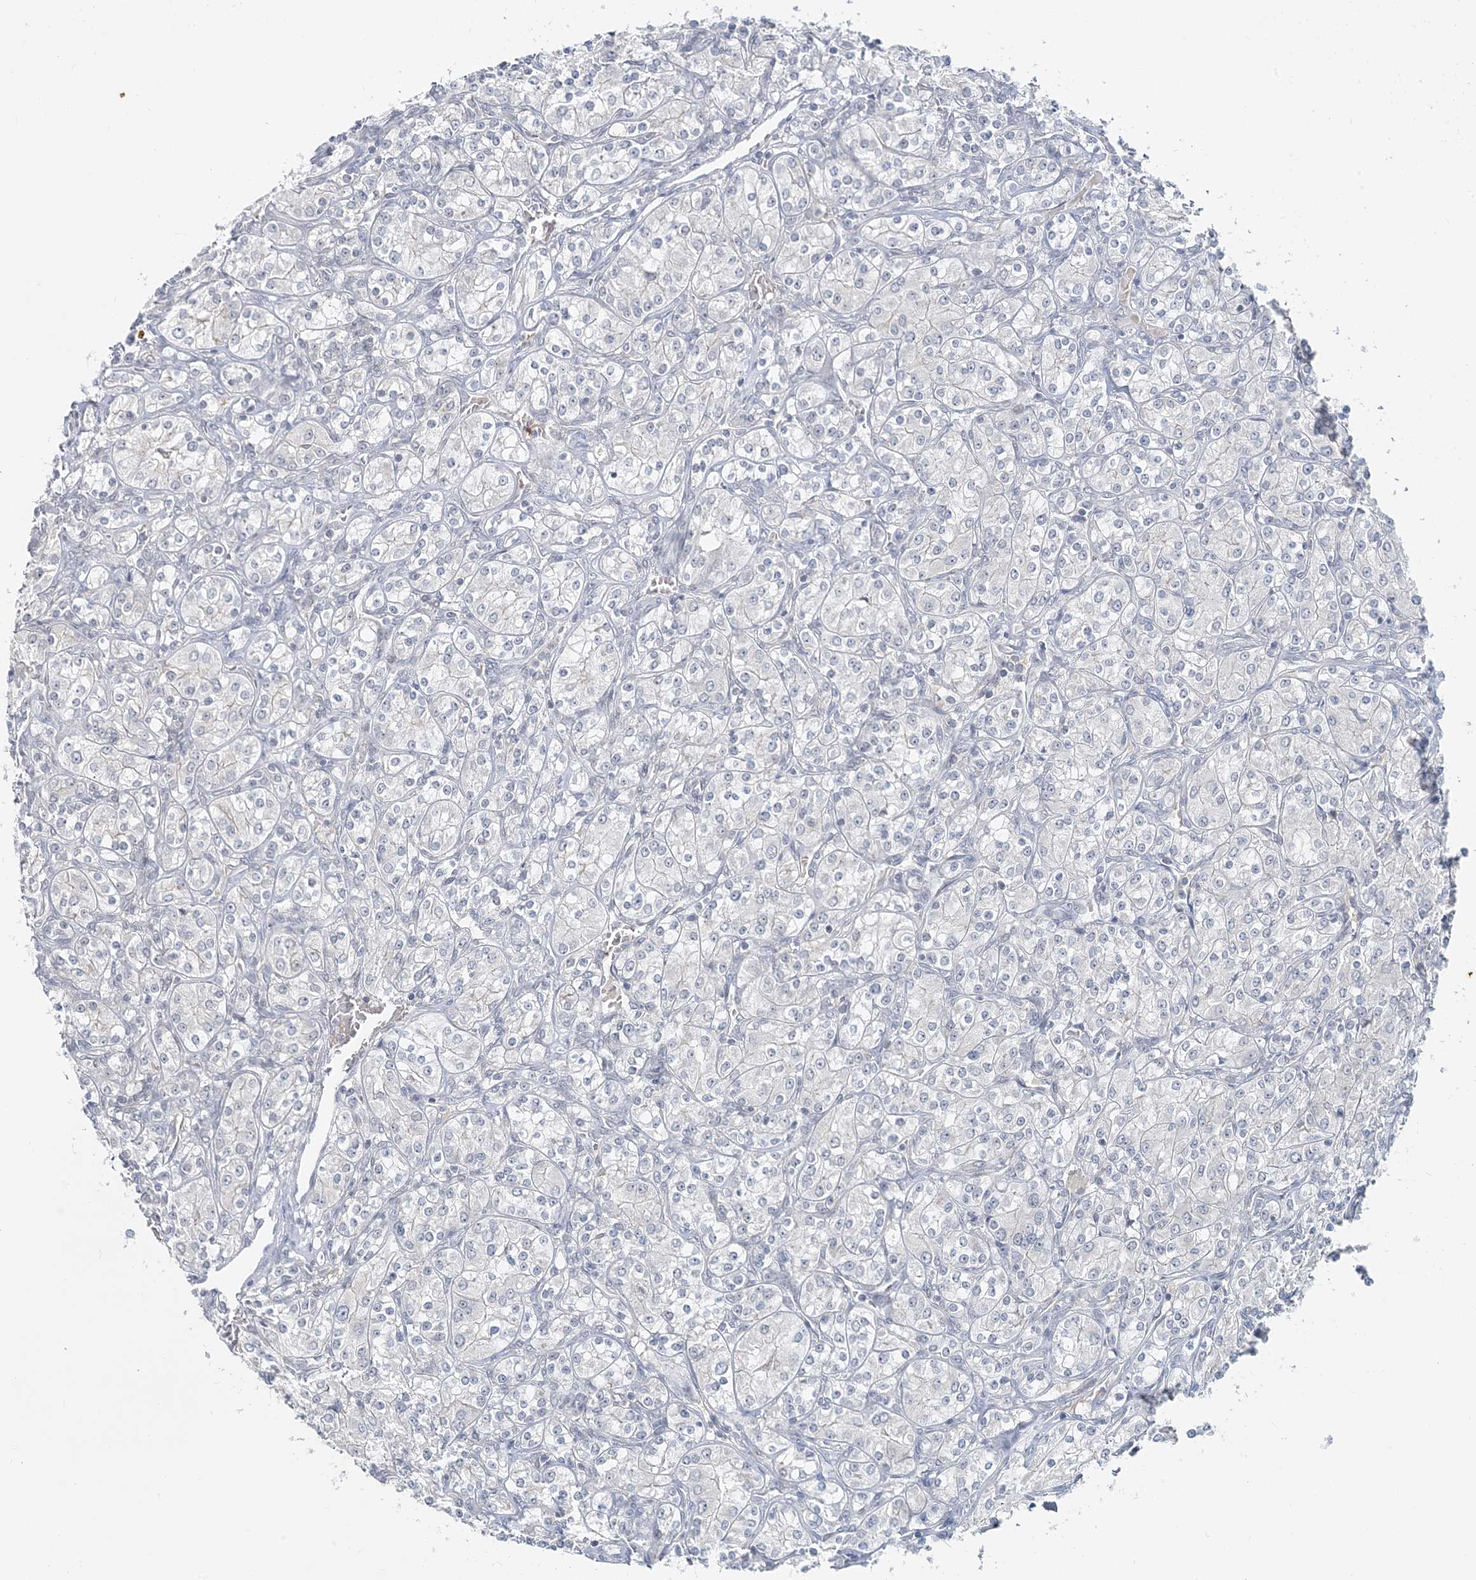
{"staining": {"intensity": "negative", "quantity": "none", "location": "none"}, "tissue": "renal cancer", "cell_type": "Tumor cells", "image_type": "cancer", "snomed": [{"axis": "morphology", "description": "Adenocarcinoma, NOS"}, {"axis": "topography", "description": "Kidney"}], "caption": "A micrograph of human renal cancer is negative for staining in tumor cells.", "gene": "LEXM", "patient": {"sex": "male", "age": 77}}